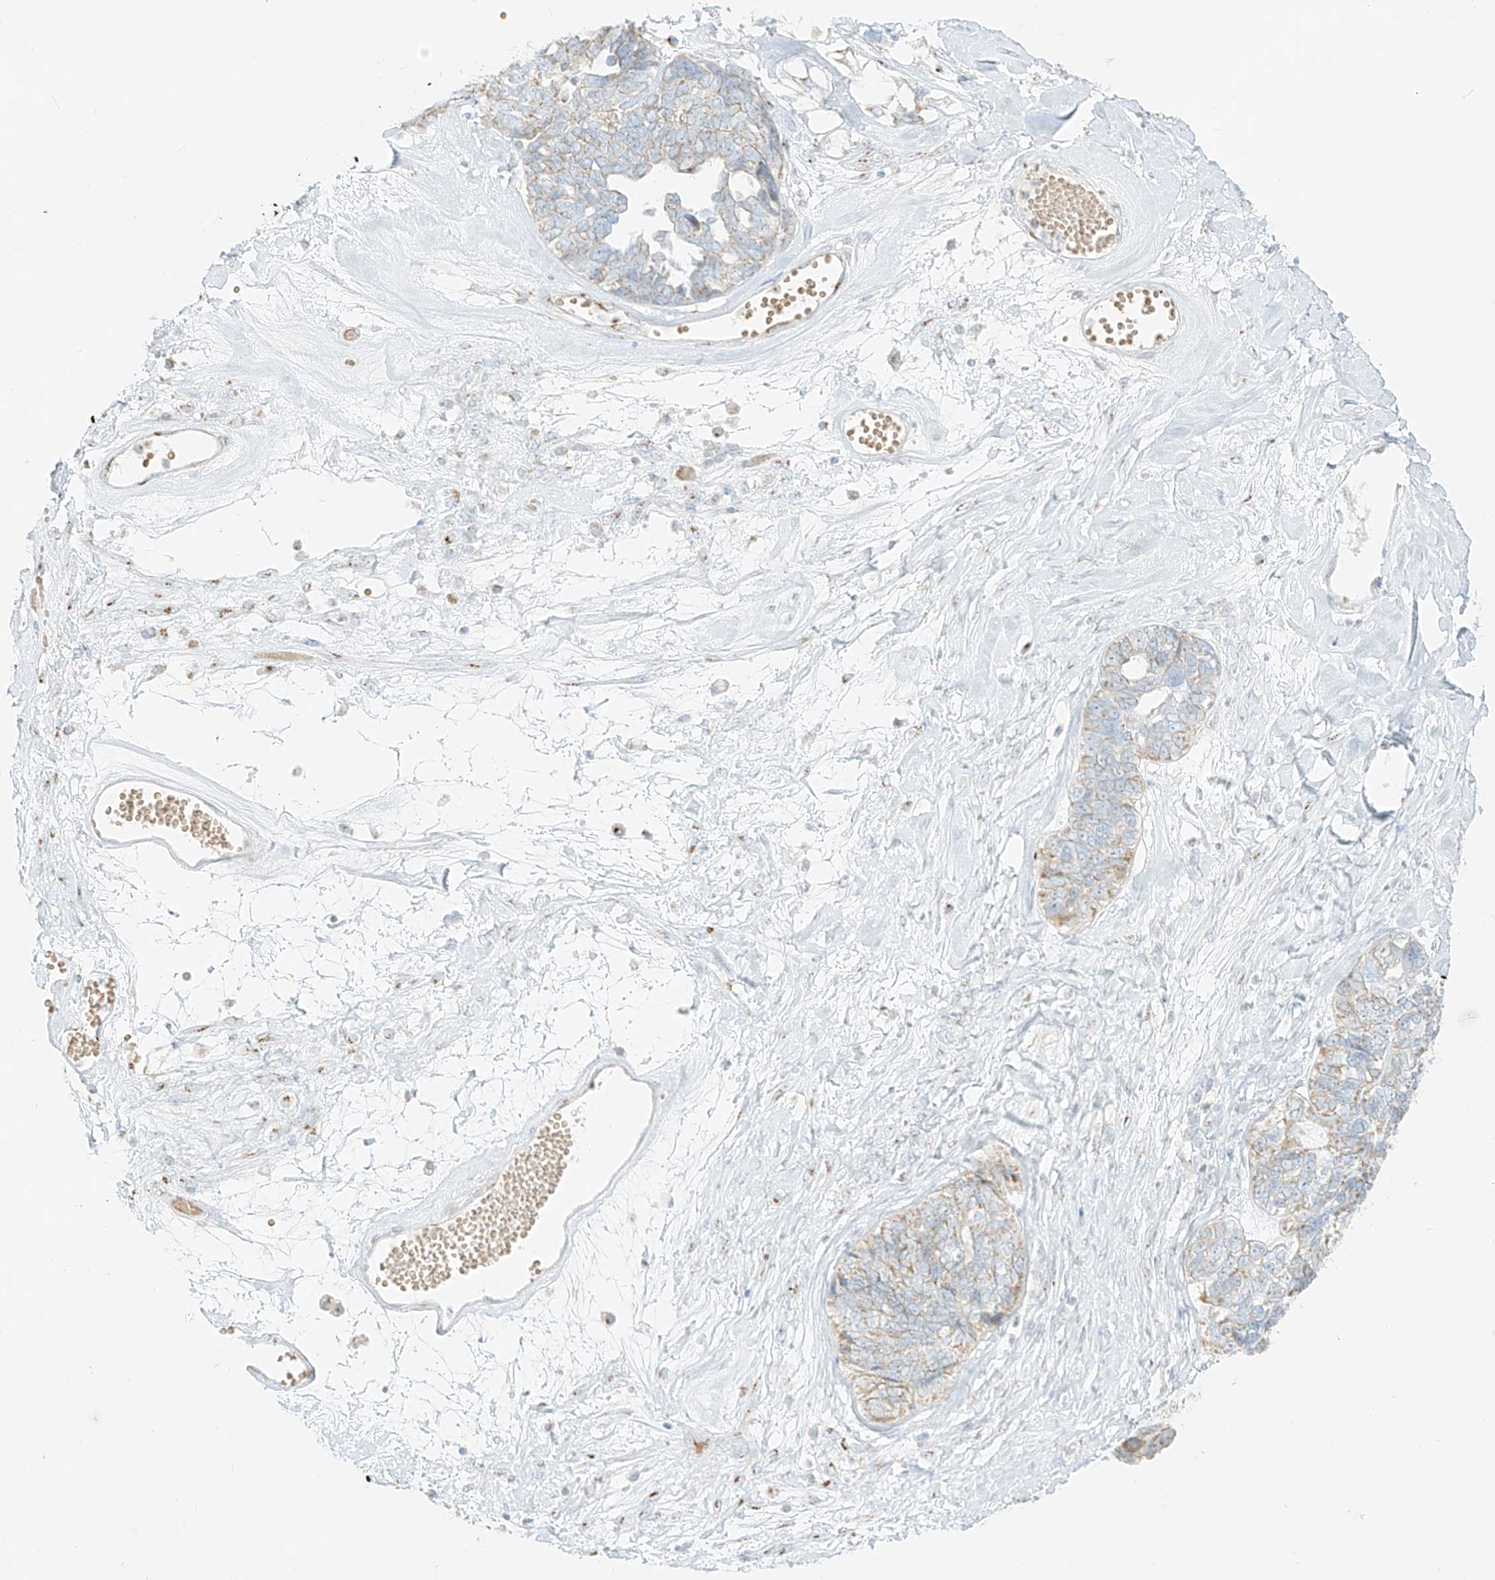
{"staining": {"intensity": "weak", "quantity": "25%-75%", "location": "cytoplasmic/membranous"}, "tissue": "ovarian cancer", "cell_type": "Tumor cells", "image_type": "cancer", "snomed": [{"axis": "morphology", "description": "Cystadenocarcinoma, serous, NOS"}, {"axis": "topography", "description": "Ovary"}], "caption": "DAB immunohistochemical staining of ovarian cancer (serous cystadenocarcinoma) displays weak cytoplasmic/membranous protein expression in approximately 25%-75% of tumor cells.", "gene": "TMEM87B", "patient": {"sex": "female", "age": 79}}